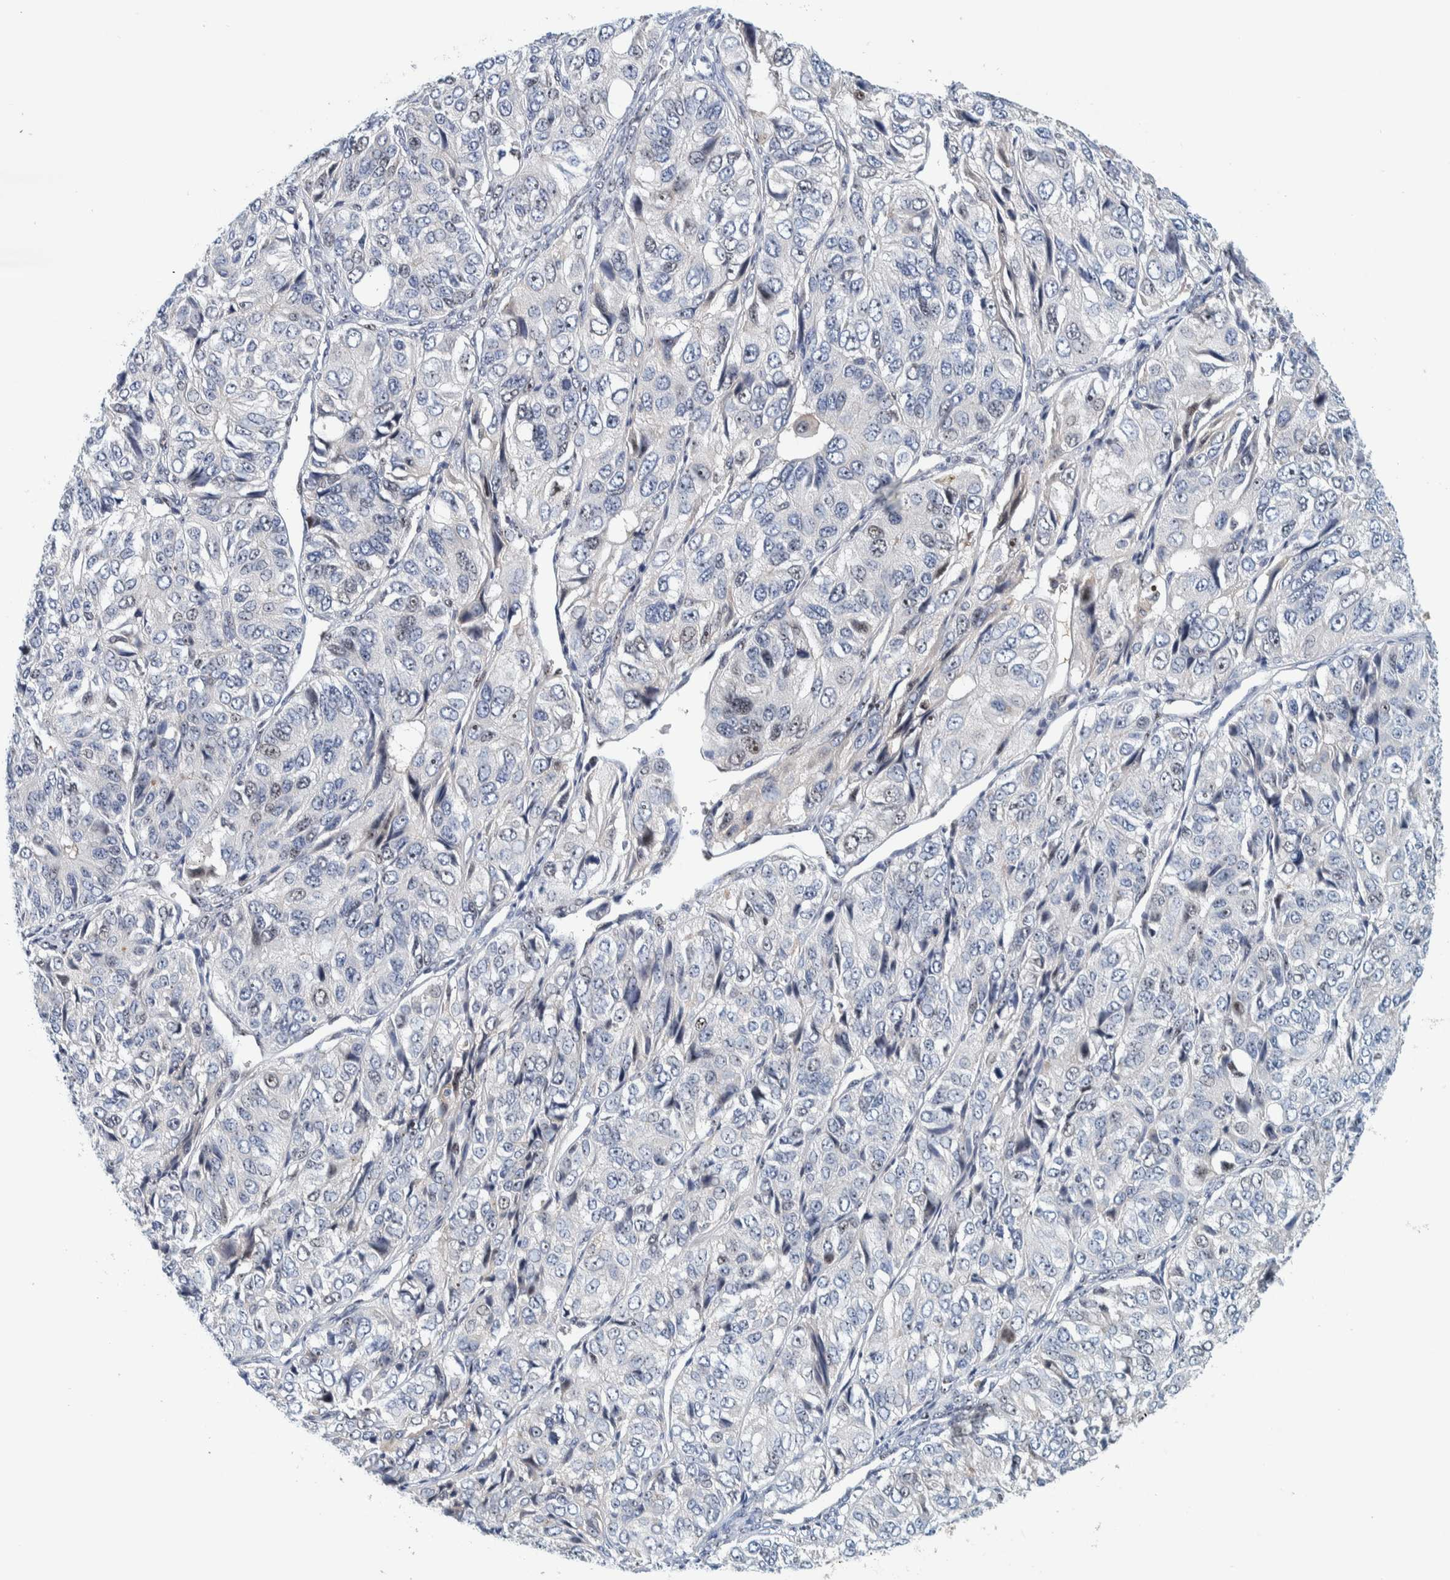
{"staining": {"intensity": "weak", "quantity": "<25%", "location": "nuclear"}, "tissue": "ovarian cancer", "cell_type": "Tumor cells", "image_type": "cancer", "snomed": [{"axis": "morphology", "description": "Carcinoma, endometroid"}, {"axis": "topography", "description": "Ovary"}], "caption": "Endometroid carcinoma (ovarian) was stained to show a protein in brown. There is no significant expression in tumor cells.", "gene": "NOL11", "patient": {"sex": "female", "age": 51}}